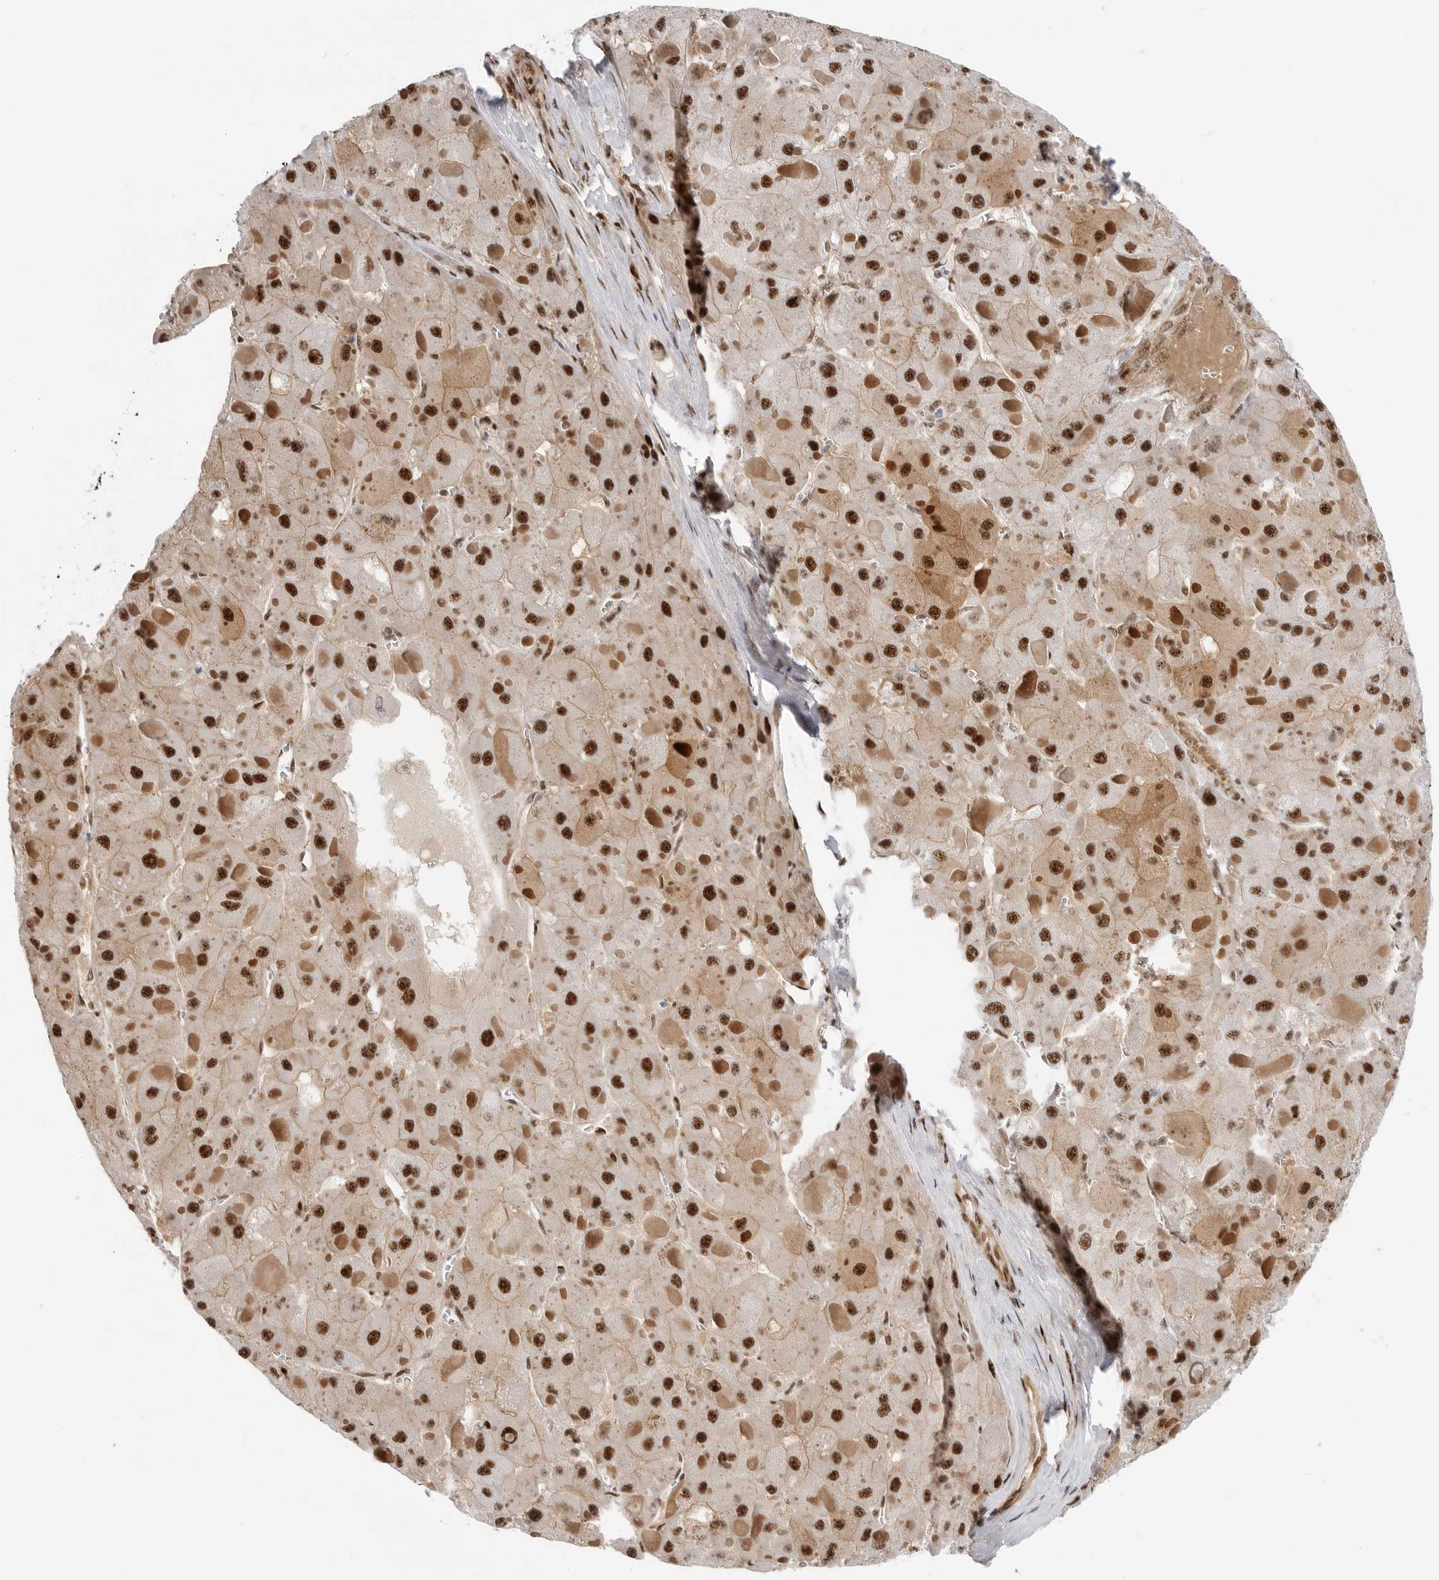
{"staining": {"intensity": "strong", "quantity": ">75%", "location": "cytoplasmic/membranous,nuclear"}, "tissue": "liver cancer", "cell_type": "Tumor cells", "image_type": "cancer", "snomed": [{"axis": "morphology", "description": "Carcinoma, Hepatocellular, NOS"}, {"axis": "topography", "description": "Liver"}], "caption": "Protein expression analysis of human liver cancer reveals strong cytoplasmic/membranous and nuclear staining in approximately >75% of tumor cells. (IHC, brightfield microscopy, high magnification).", "gene": "GPATCH2", "patient": {"sex": "female", "age": 73}}